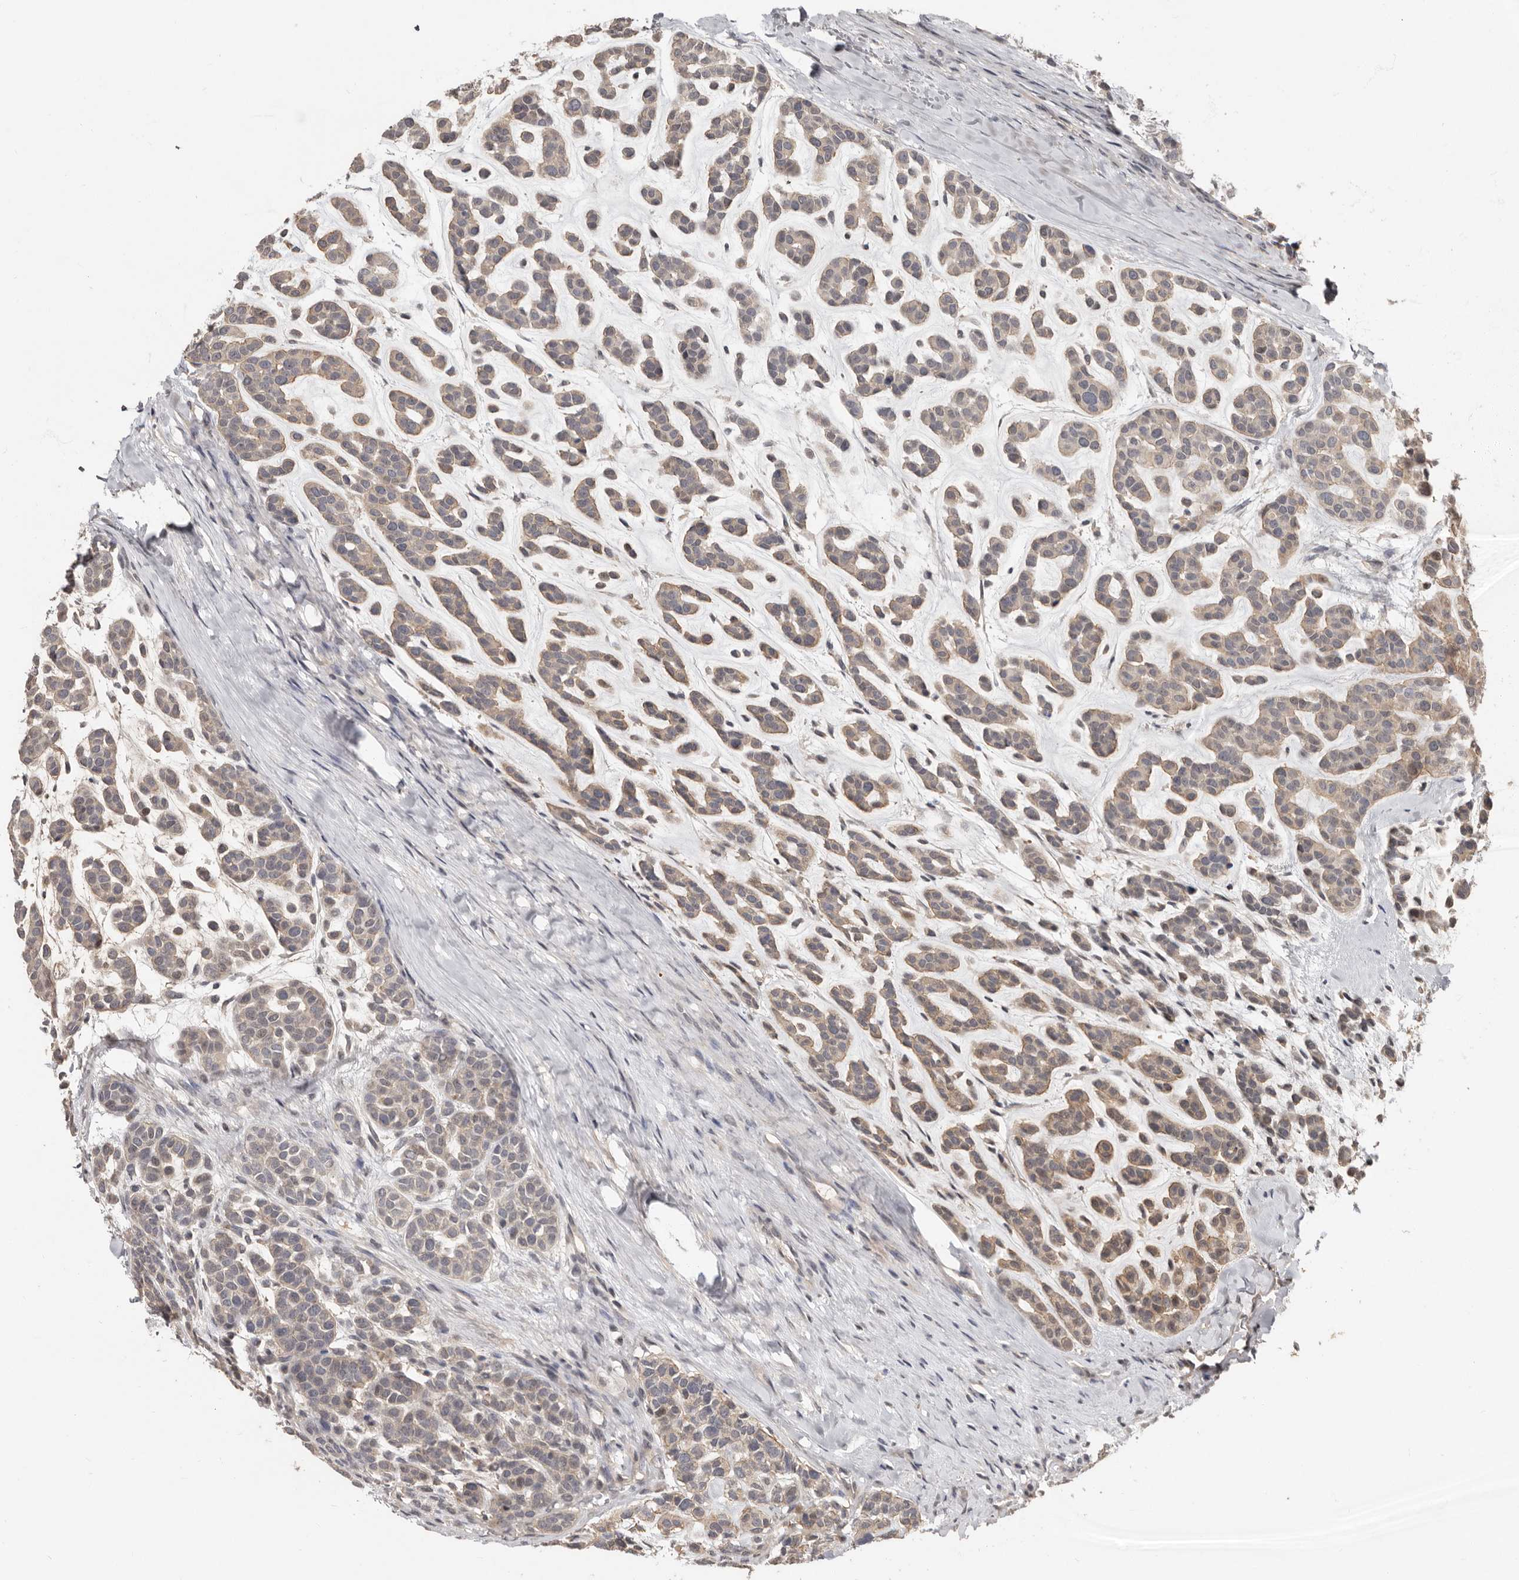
{"staining": {"intensity": "weak", "quantity": ">75%", "location": "cytoplasmic/membranous"}, "tissue": "head and neck cancer", "cell_type": "Tumor cells", "image_type": "cancer", "snomed": [{"axis": "morphology", "description": "Adenocarcinoma, NOS"}, {"axis": "morphology", "description": "Adenoma, NOS"}, {"axis": "topography", "description": "Head-Neck"}], "caption": "Head and neck cancer was stained to show a protein in brown. There is low levels of weak cytoplasmic/membranous expression in approximately >75% of tumor cells. (IHC, brightfield microscopy, high magnification).", "gene": "LRGUK", "patient": {"sex": "female", "age": 55}}